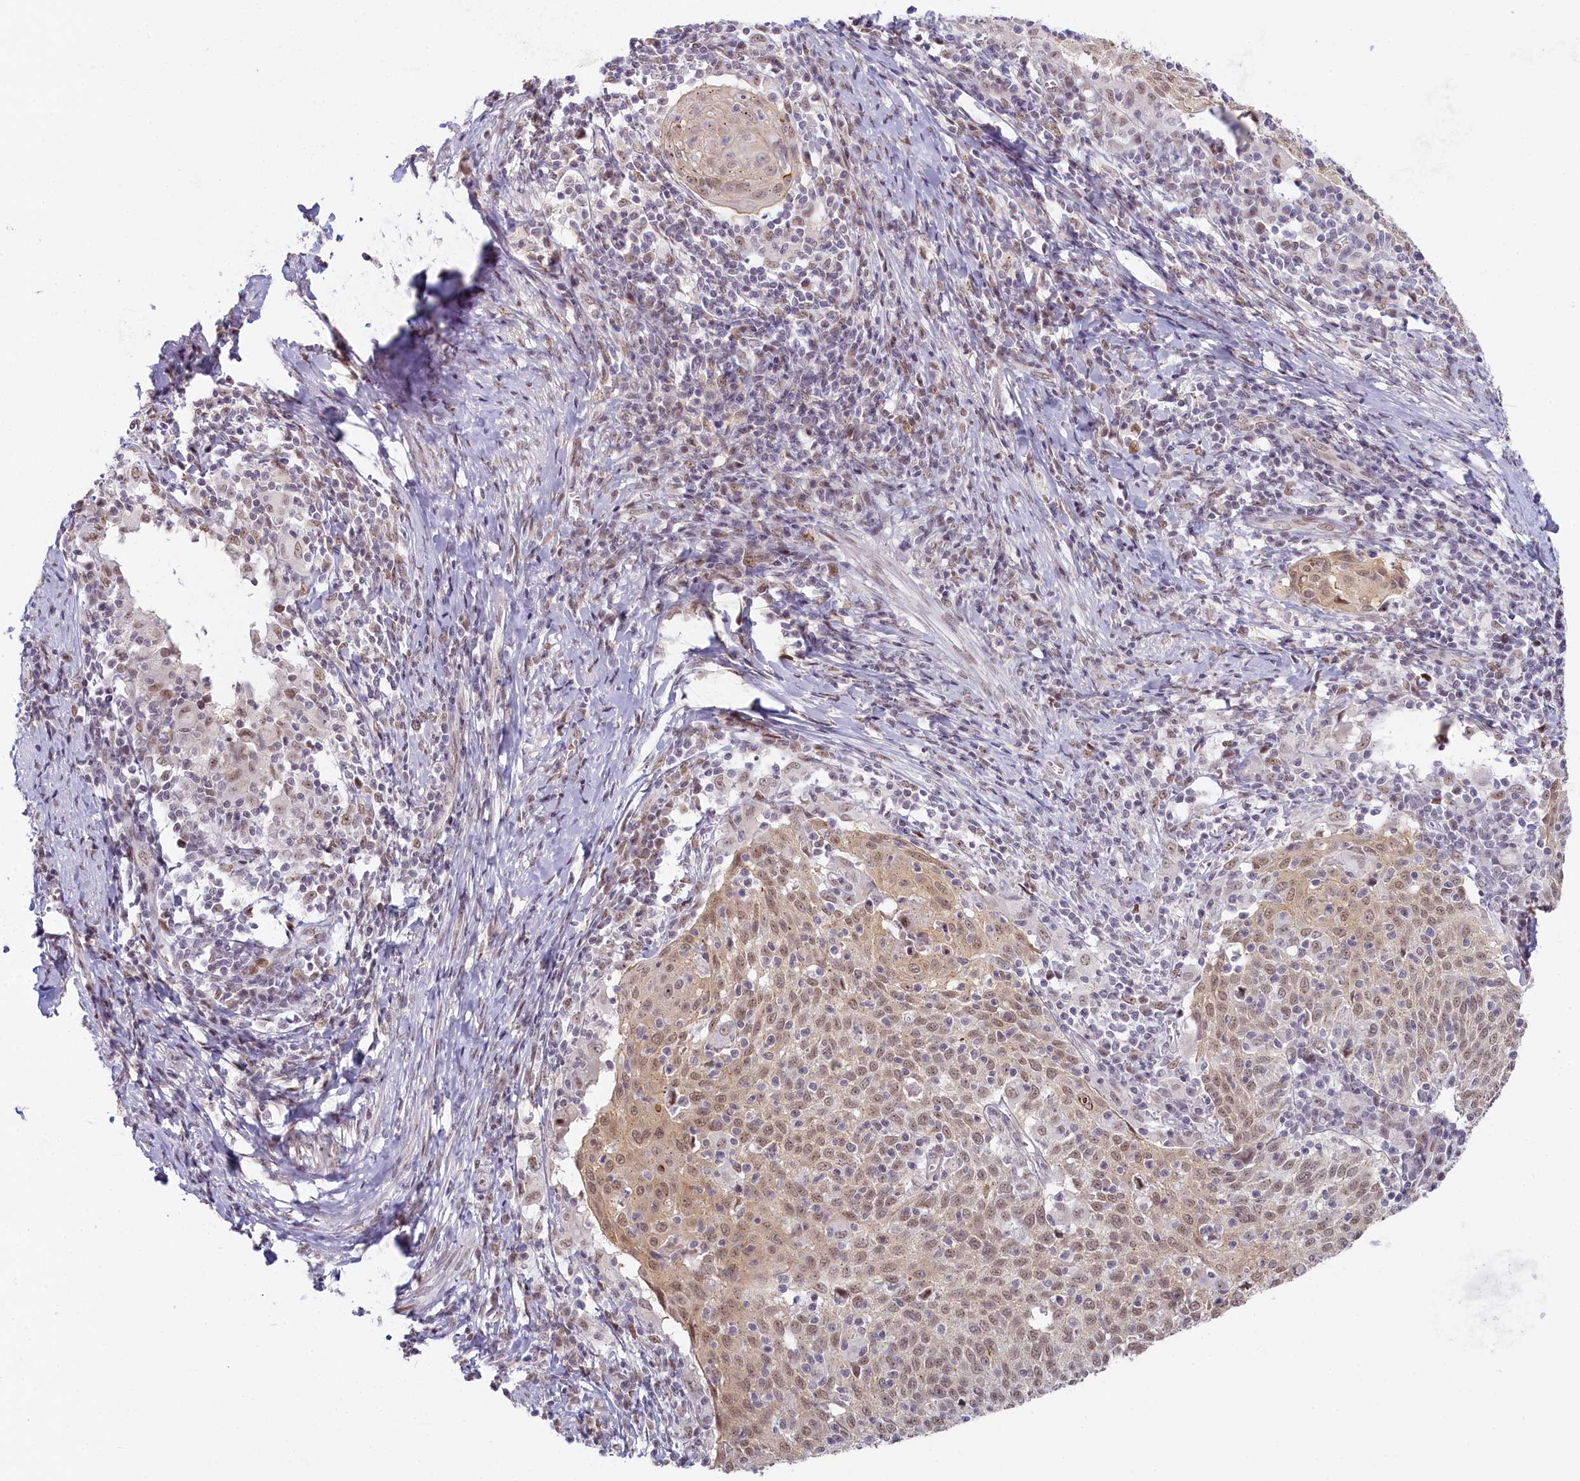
{"staining": {"intensity": "weak", "quantity": ">75%", "location": "cytoplasmic/membranous,nuclear"}, "tissue": "cervical cancer", "cell_type": "Tumor cells", "image_type": "cancer", "snomed": [{"axis": "morphology", "description": "Squamous cell carcinoma, NOS"}, {"axis": "topography", "description": "Cervix"}], "caption": "Human cervical squamous cell carcinoma stained with a protein marker shows weak staining in tumor cells.", "gene": "SEC31B", "patient": {"sex": "female", "age": 52}}